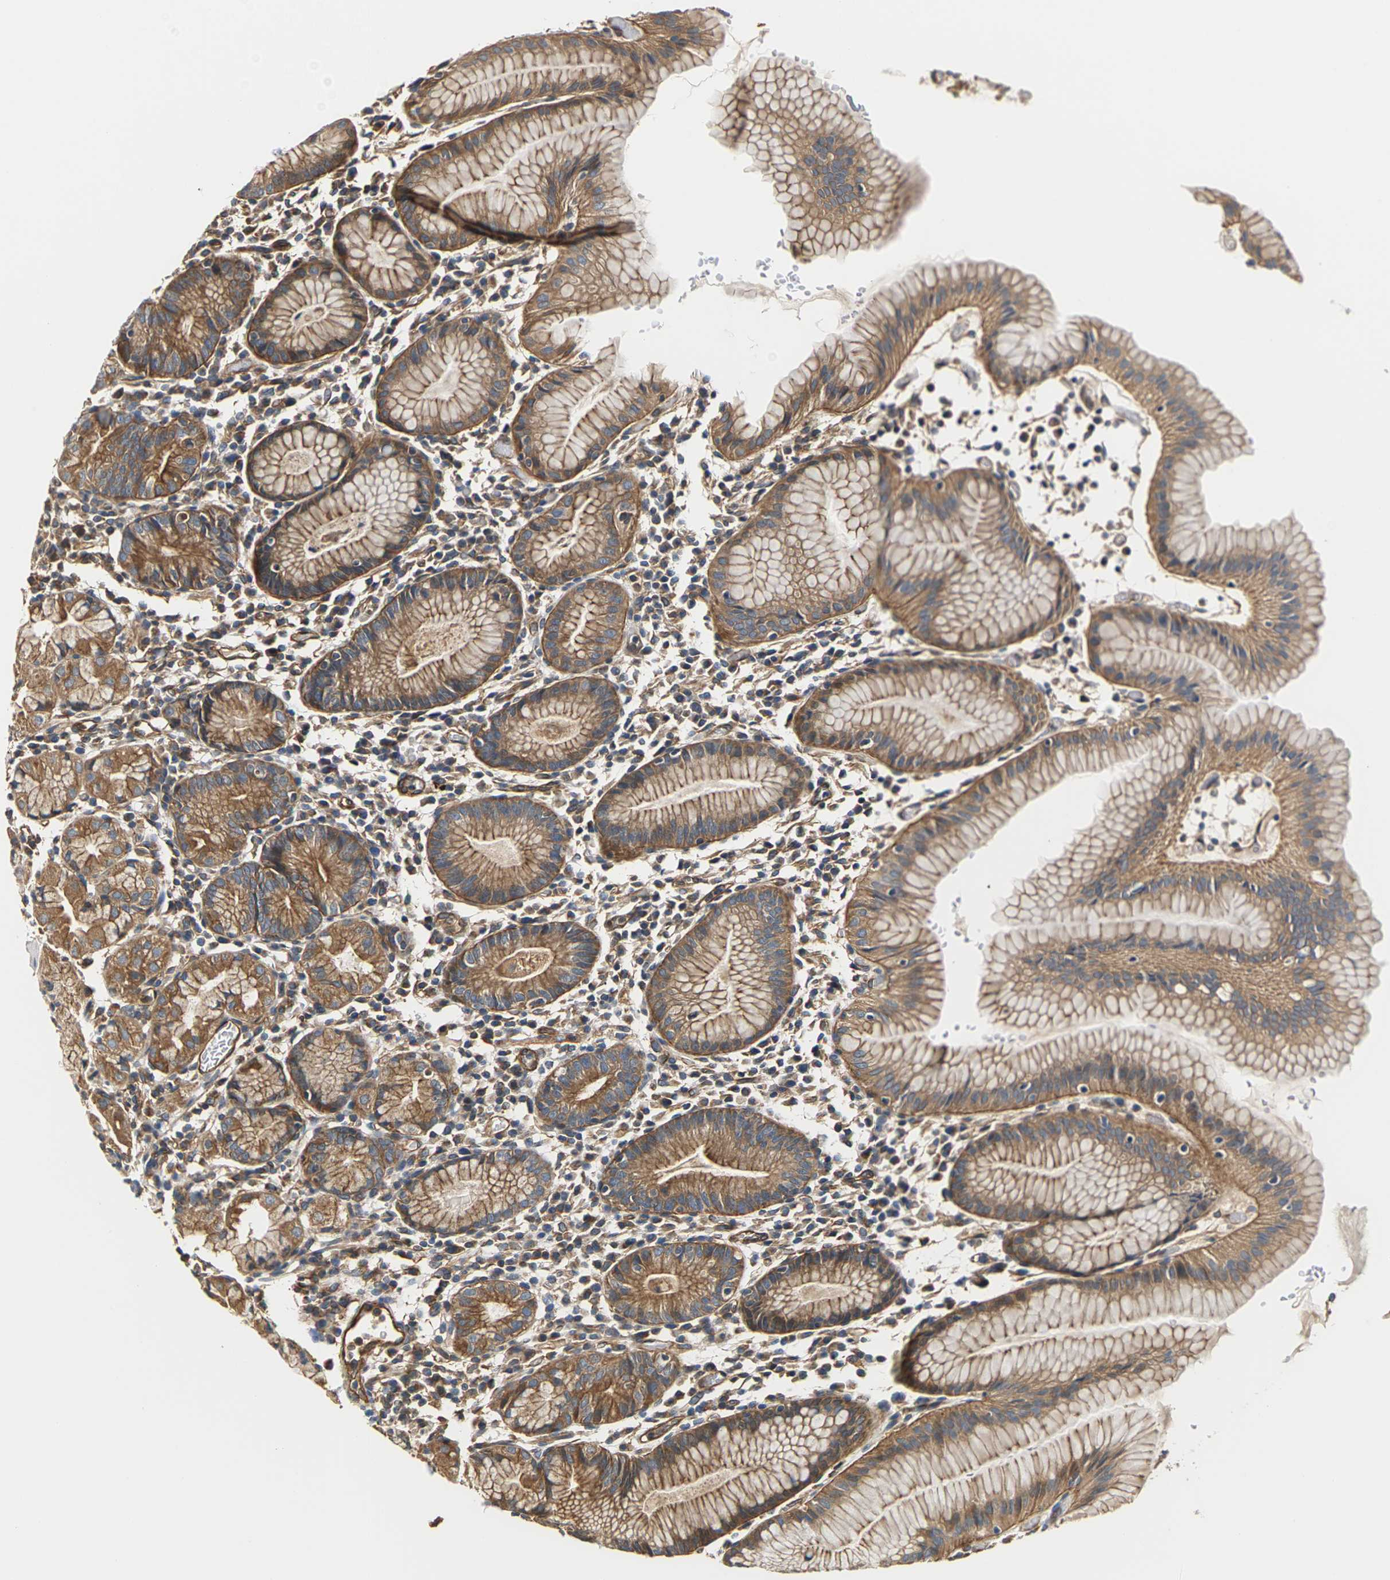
{"staining": {"intensity": "moderate", "quantity": ">75%", "location": "cytoplasmic/membranous"}, "tissue": "stomach", "cell_type": "Glandular cells", "image_type": "normal", "snomed": [{"axis": "morphology", "description": "Normal tissue, NOS"}, {"axis": "topography", "description": "Stomach"}, {"axis": "topography", "description": "Stomach, lower"}], "caption": "This histopathology image demonstrates immunohistochemistry staining of benign stomach, with medium moderate cytoplasmic/membranous staining in about >75% of glandular cells.", "gene": "PCDHB4", "patient": {"sex": "female", "age": 75}}